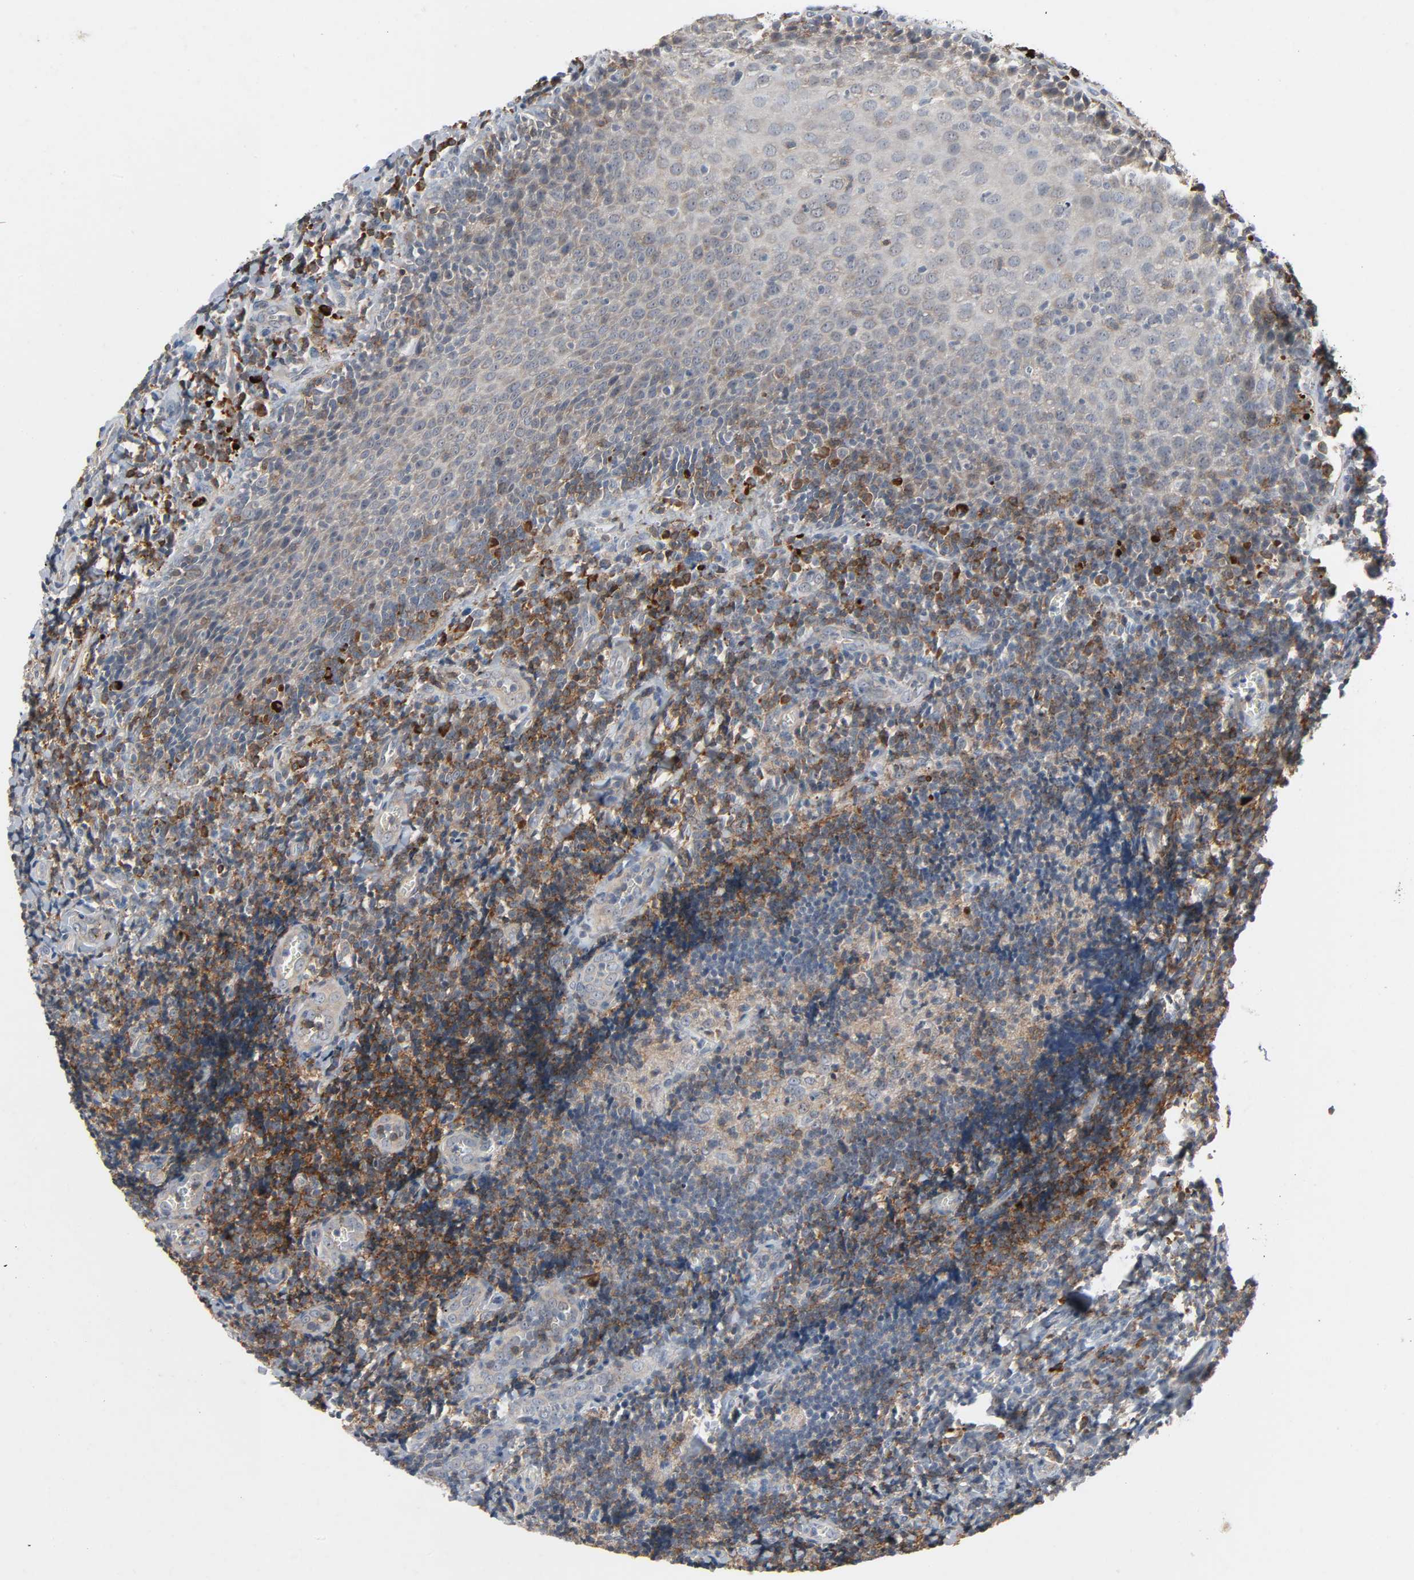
{"staining": {"intensity": "weak", "quantity": "25%-75%", "location": "cytoplasmic/membranous"}, "tissue": "oral mucosa", "cell_type": "Squamous epithelial cells", "image_type": "normal", "snomed": [{"axis": "morphology", "description": "Normal tissue, NOS"}, {"axis": "topography", "description": "Oral tissue"}], "caption": "Brown immunohistochemical staining in normal oral mucosa exhibits weak cytoplasmic/membranous positivity in approximately 25%-75% of squamous epithelial cells. (DAB (3,3'-diaminobenzidine) = brown stain, brightfield microscopy at high magnification).", "gene": "CD4", "patient": {"sex": "male", "age": 20}}